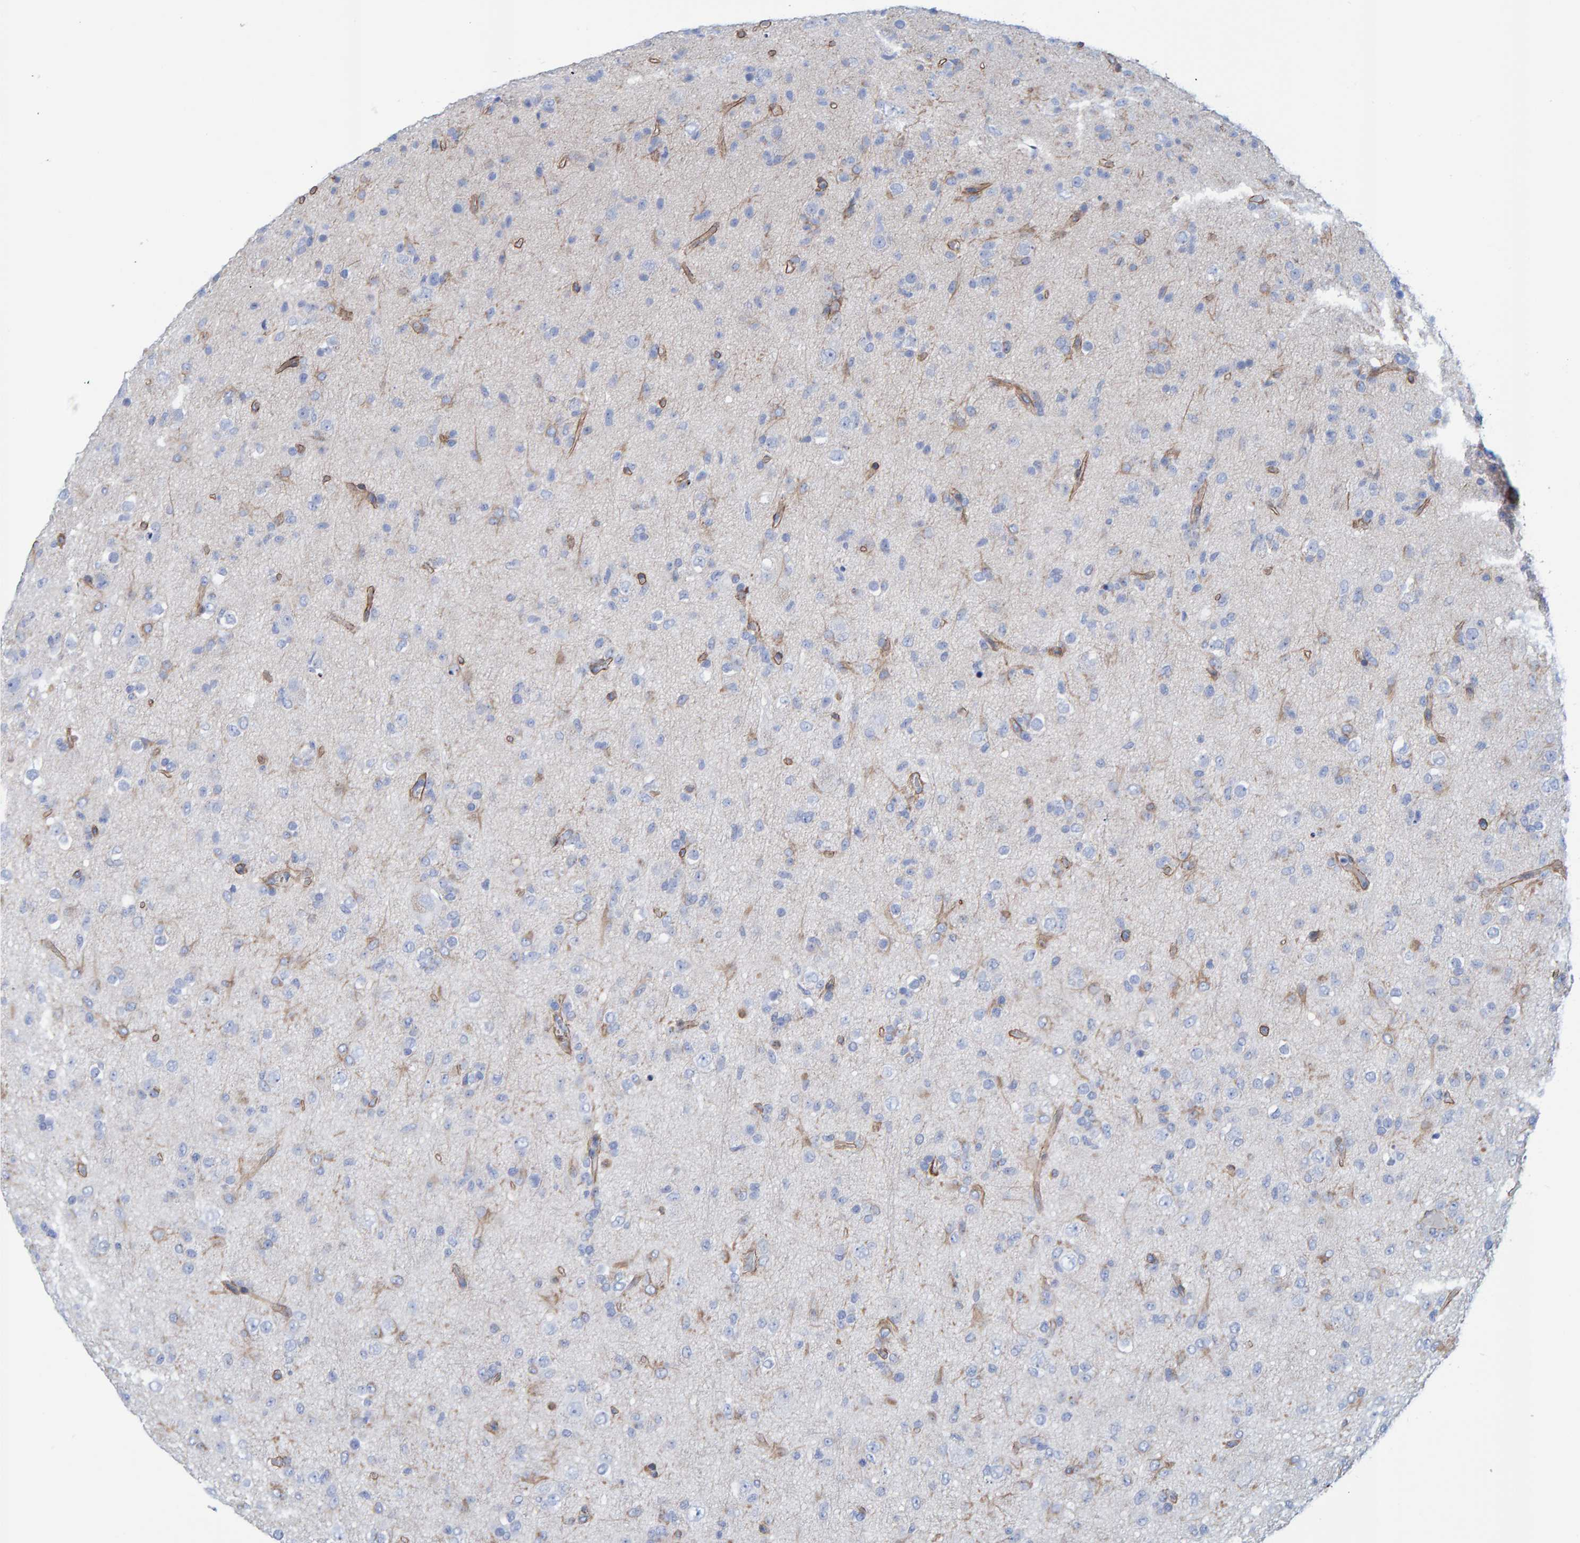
{"staining": {"intensity": "negative", "quantity": "none", "location": "none"}, "tissue": "glioma", "cell_type": "Tumor cells", "image_type": "cancer", "snomed": [{"axis": "morphology", "description": "Glioma, malignant, Low grade"}, {"axis": "topography", "description": "Brain"}], "caption": "Immunohistochemistry (IHC) of malignant low-grade glioma displays no positivity in tumor cells.", "gene": "JAKMIP3", "patient": {"sex": "male", "age": 65}}